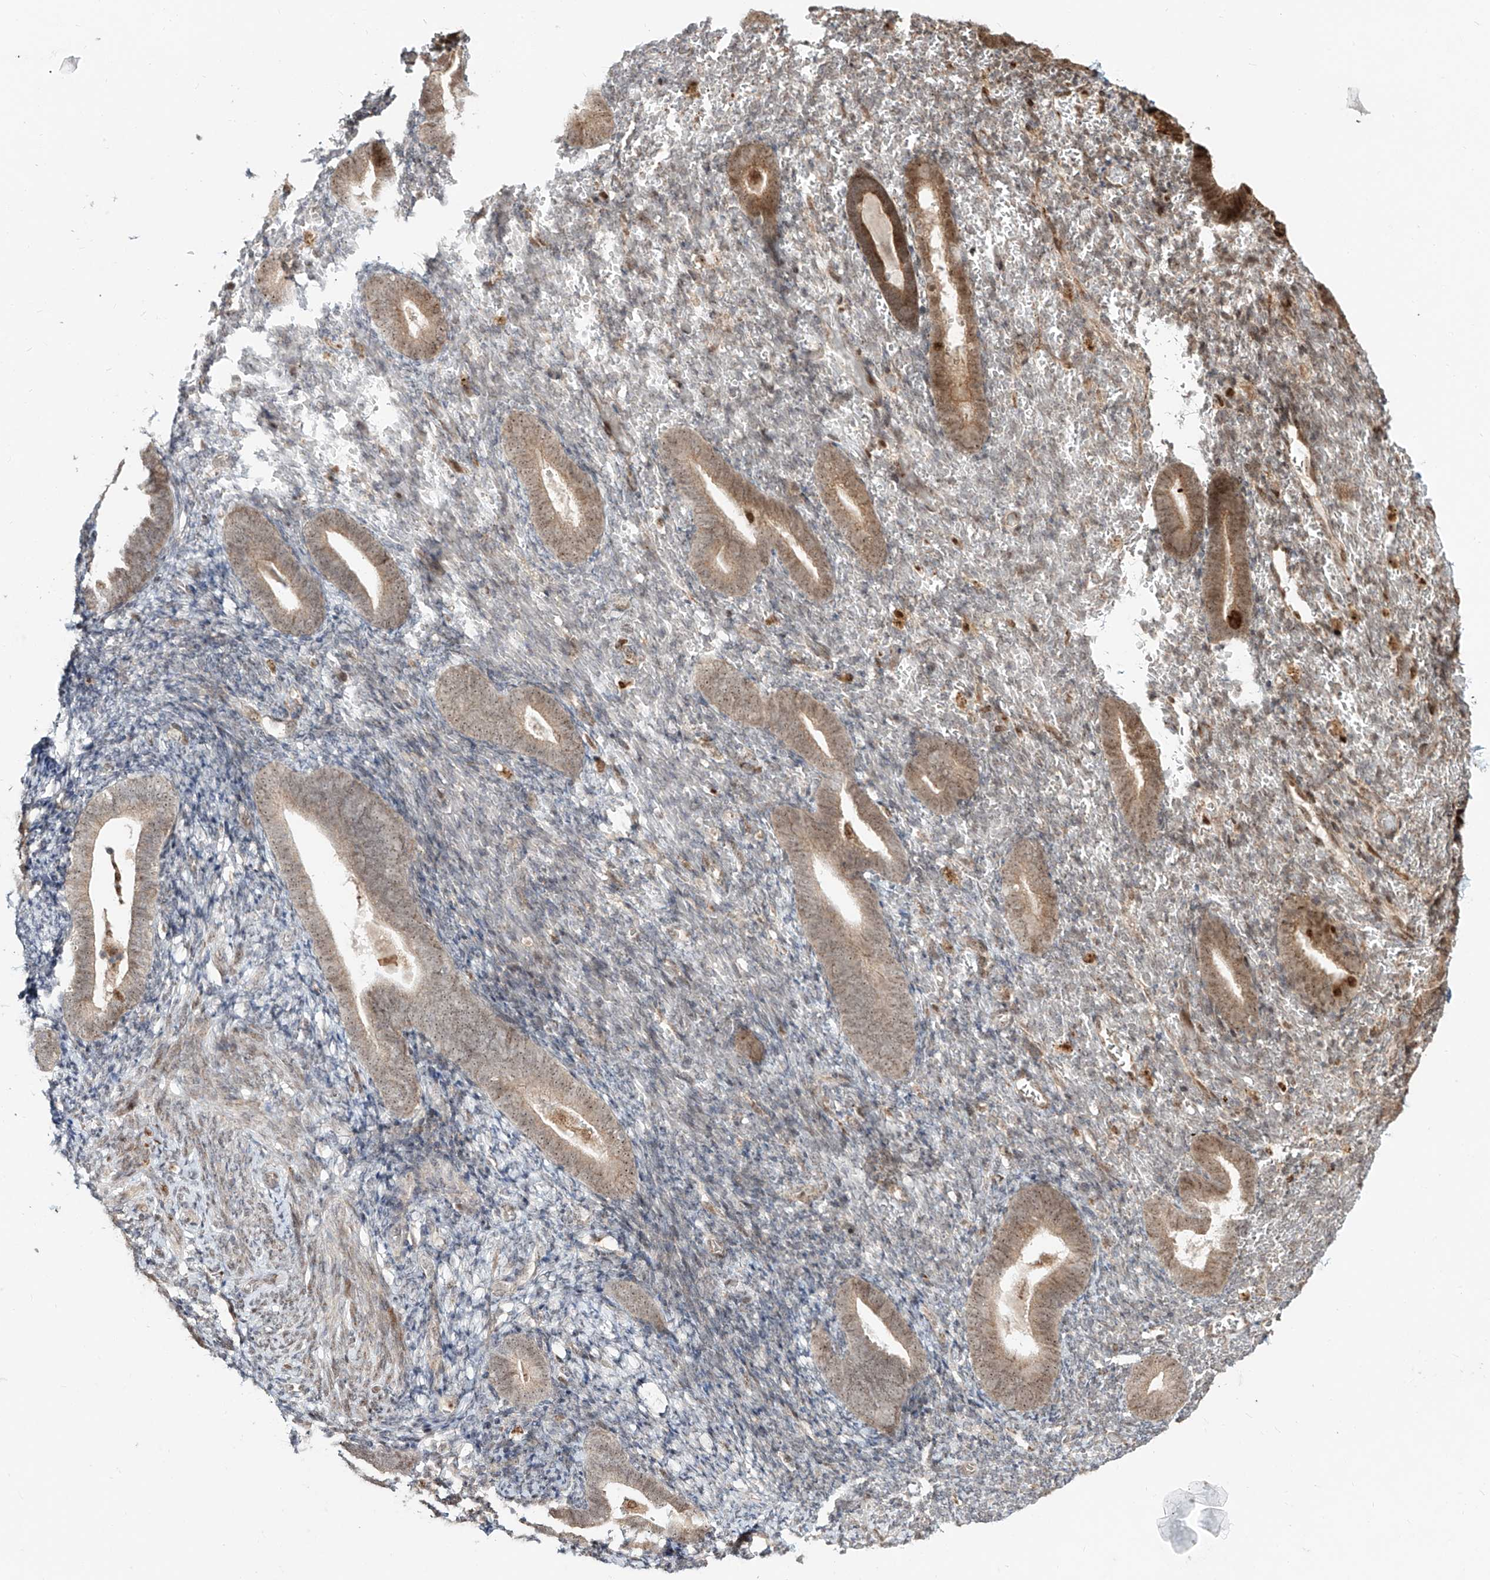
{"staining": {"intensity": "weak", "quantity": "25%-75%", "location": "nuclear"}, "tissue": "endometrium", "cell_type": "Cells in endometrial stroma", "image_type": "normal", "snomed": [{"axis": "morphology", "description": "Normal tissue, NOS"}, {"axis": "topography", "description": "Endometrium"}], "caption": "Endometrium stained for a protein (brown) exhibits weak nuclear positive positivity in approximately 25%-75% of cells in endometrial stroma.", "gene": "ZNF710", "patient": {"sex": "female", "age": 51}}